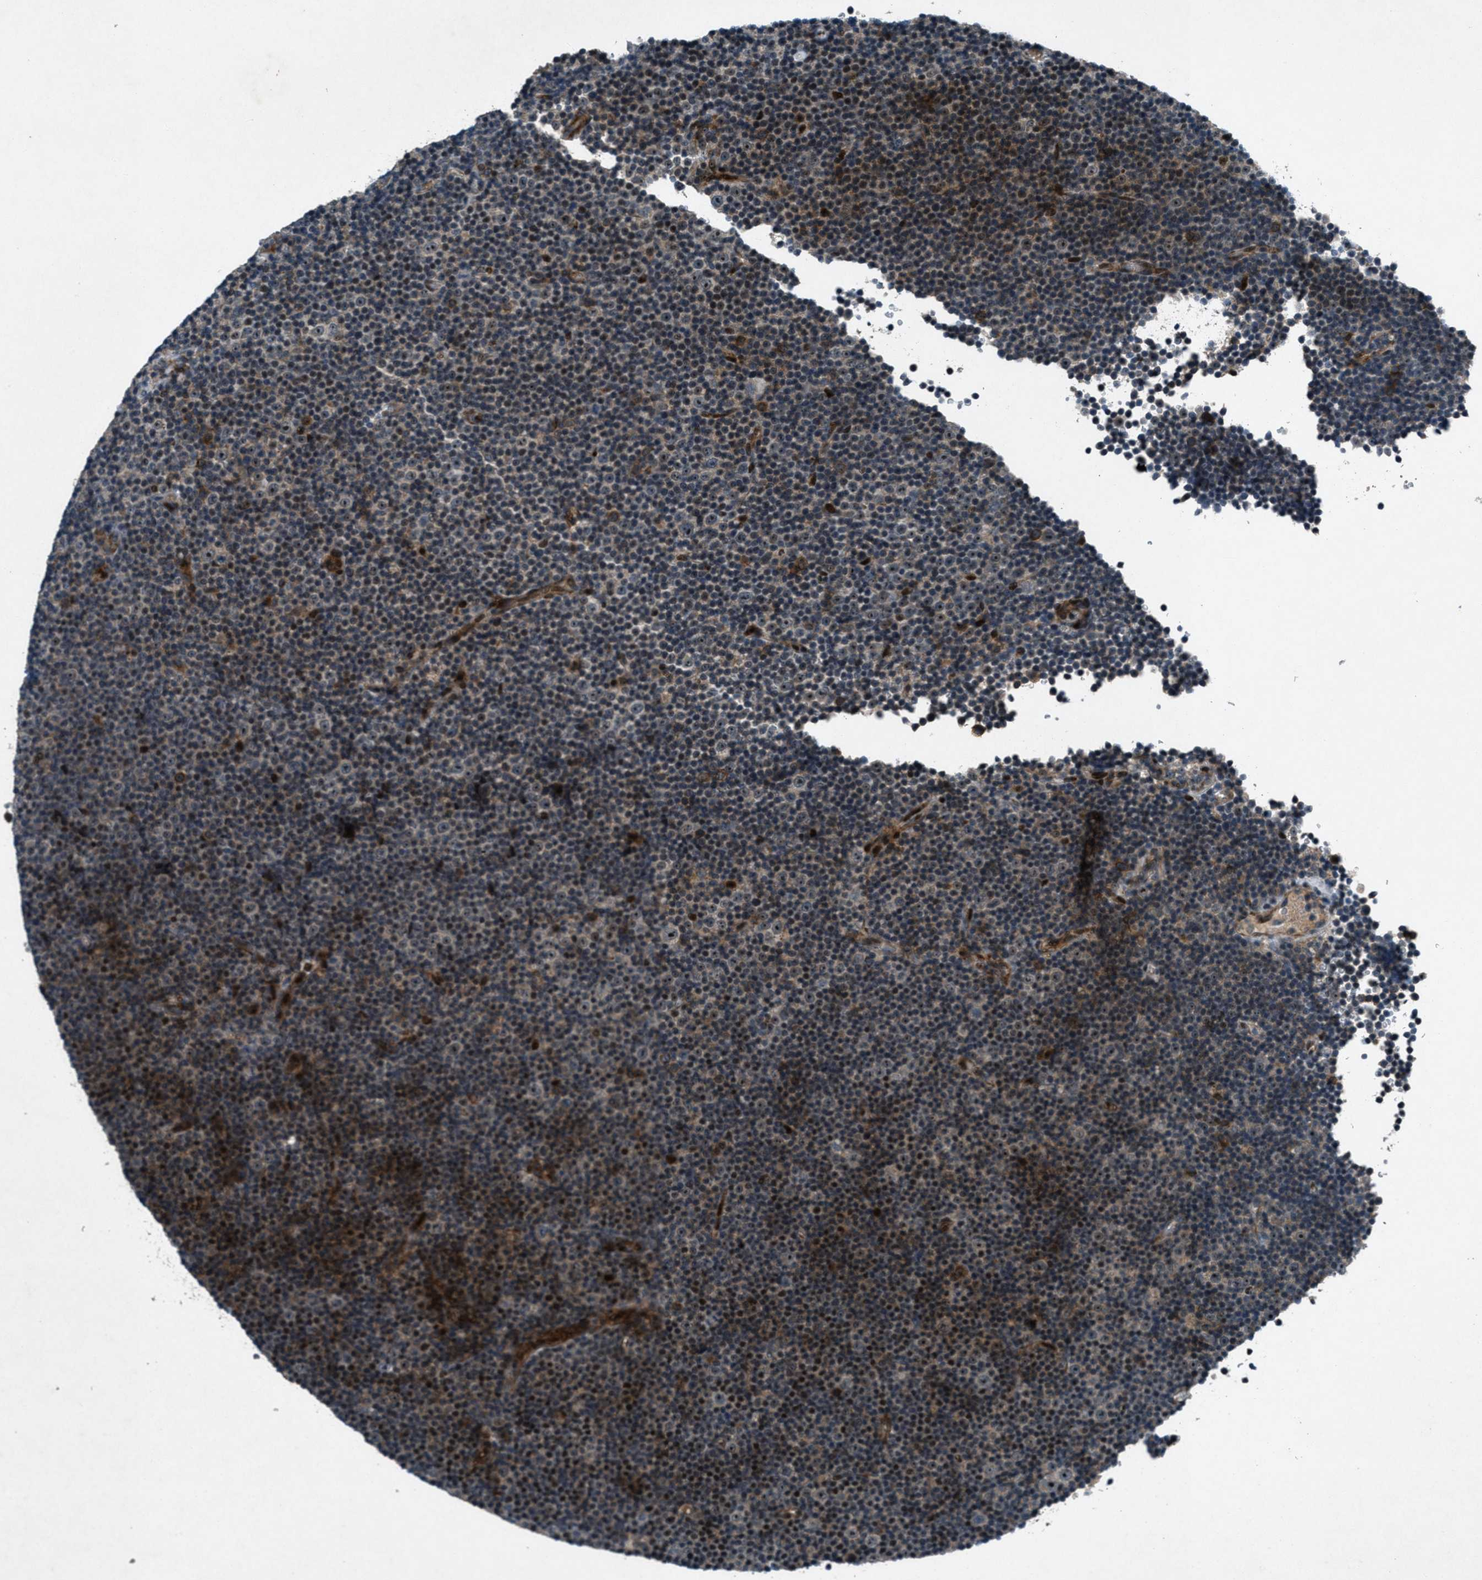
{"staining": {"intensity": "moderate", "quantity": "25%-75%", "location": "cytoplasmic/membranous,nuclear"}, "tissue": "lymphoma", "cell_type": "Tumor cells", "image_type": "cancer", "snomed": [{"axis": "morphology", "description": "Malignant lymphoma, non-Hodgkin's type, Low grade"}, {"axis": "topography", "description": "Lymph node"}], "caption": "DAB immunohistochemical staining of malignant lymphoma, non-Hodgkin's type (low-grade) shows moderate cytoplasmic/membranous and nuclear protein staining in approximately 25%-75% of tumor cells.", "gene": "CLEC2D", "patient": {"sex": "female", "age": 67}}